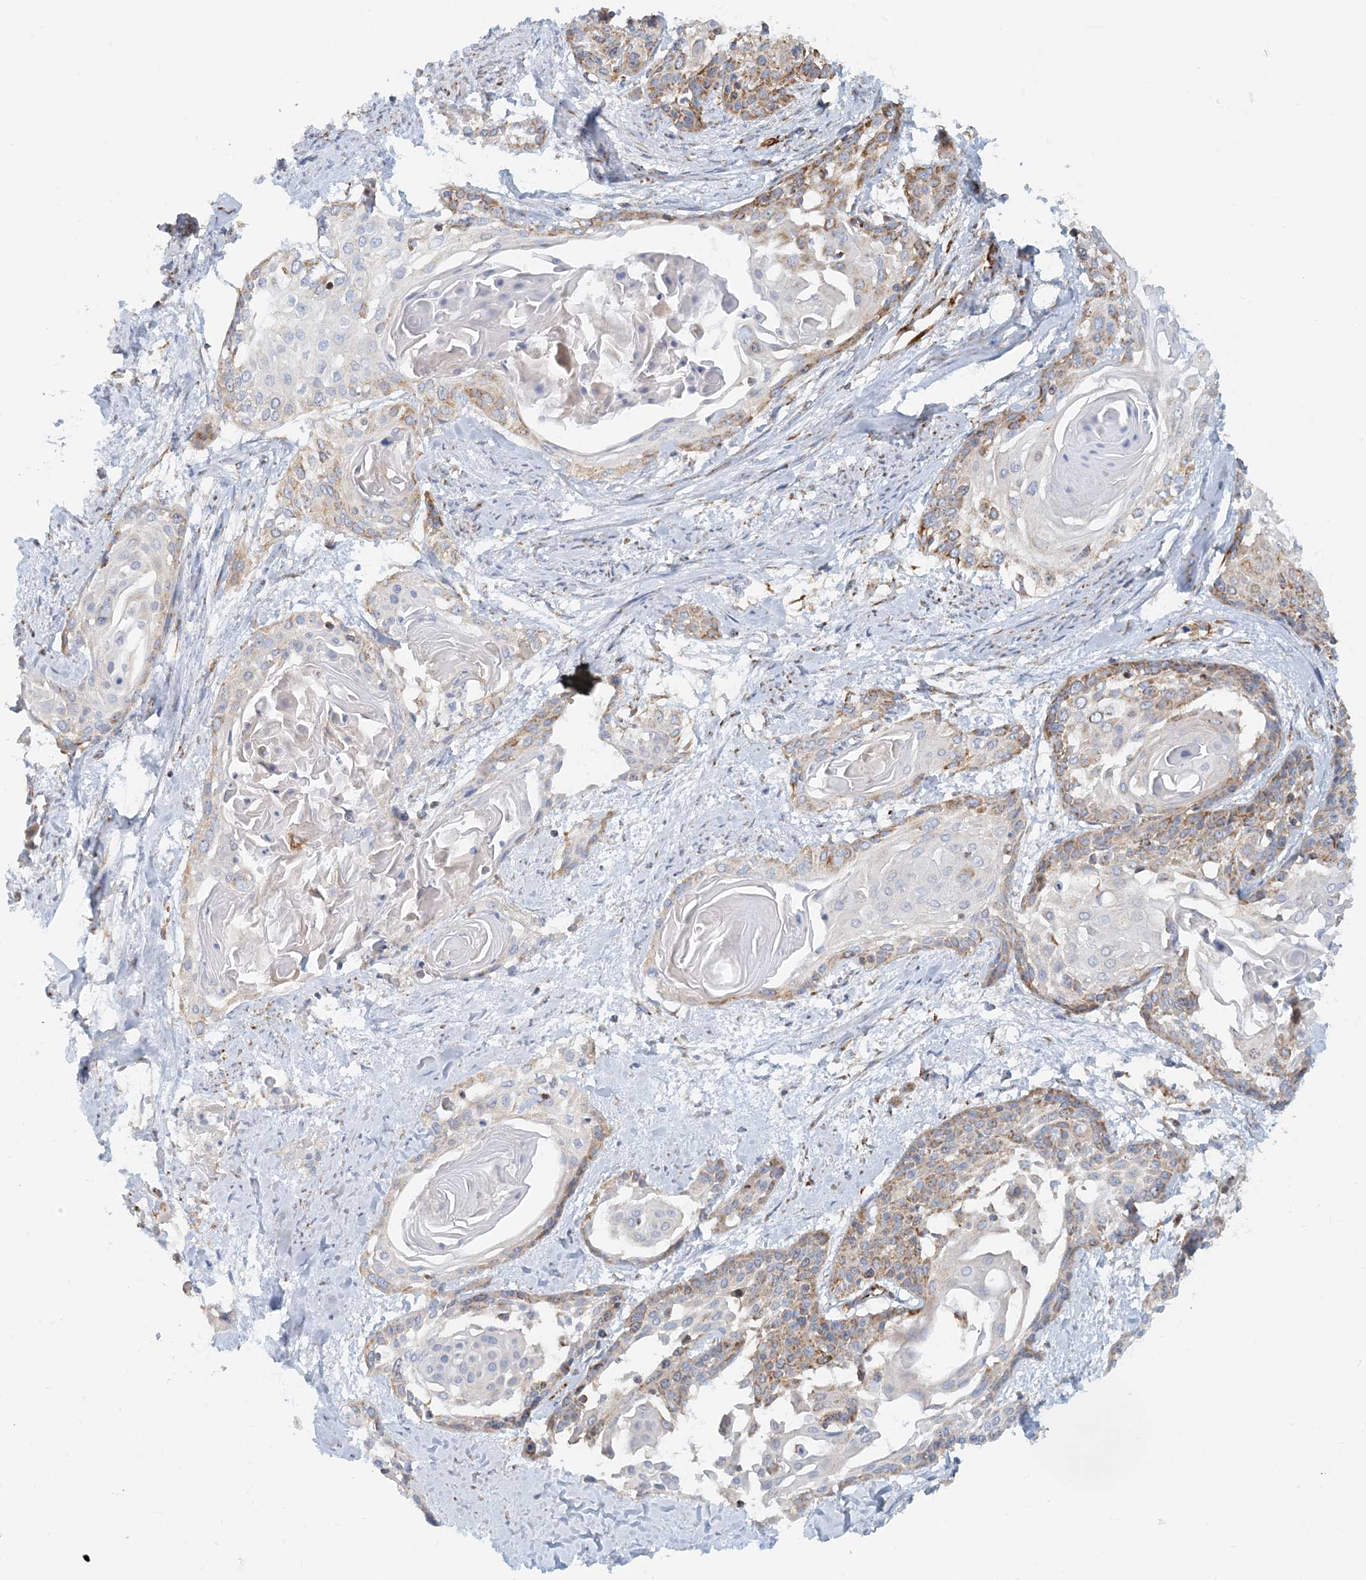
{"staining": {"intensity": "moderate", "quantity": "<25%", "location": "cytoplasmic/membranous"}, "tissue": "cervical cancer", "cell_type": "Tumor cells", "image_type": "cancer", "snomed": [{"axis": "morphology", "description": "Squamous cell carcinoma, NOS"}, {"axis": "topography", "description": "Cervix"}], "caption": "A histopathology image of human cervical squamous cell carcinoma stained for a protein displays moderate cytoplasmic/membranous brown staining in tumor cells. The staining was performed using DAB, with brown indicating positive protein expression. Nuclei are stained blue with hematoxylin.", "gene": "COA3", "patient": {"sex": "female", "age": 57}}